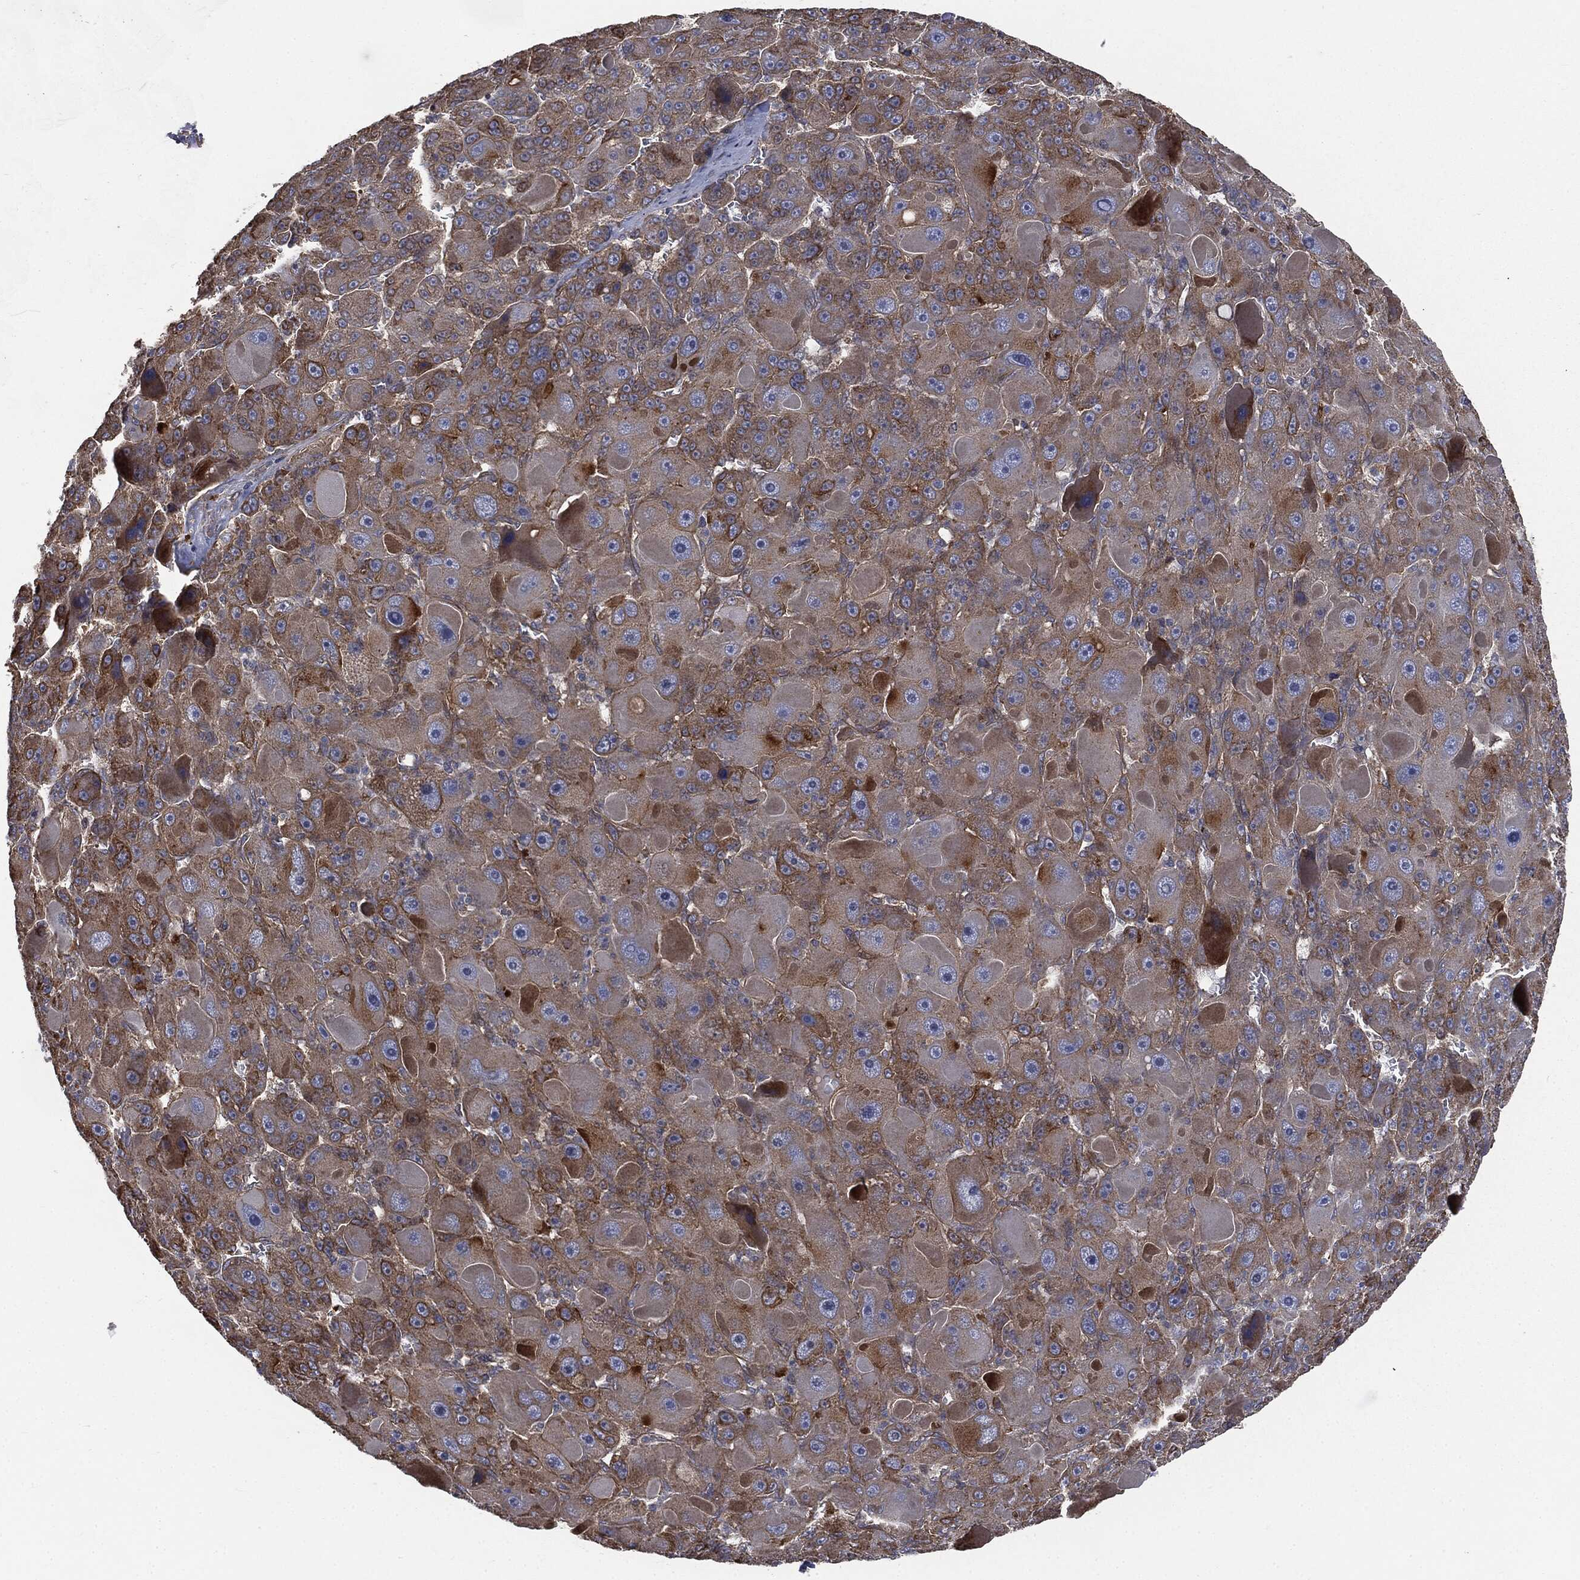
{"staining": {"intensity": "strong", "quantity": "25%-75%", "location": "cytoplasmic/membranous"}, "tissue": "liver cancer", "cell_type": "Tumor cells", "image_type": "cancer", "snomed": [{"axis": "morphology", "description": "Carcinoma, Hepatocellular, NOS"}, {"axis": "topography", "description": "Liver"}], "caption": "A micrograph of liver cancer (hepatocellular carcinoma) stained for a protein exhibits strong cytoplasmic/membranous brown staining in tumor cells.", "gene": "EPS15L1", "patient": {"sex": "male", "age": 76}}